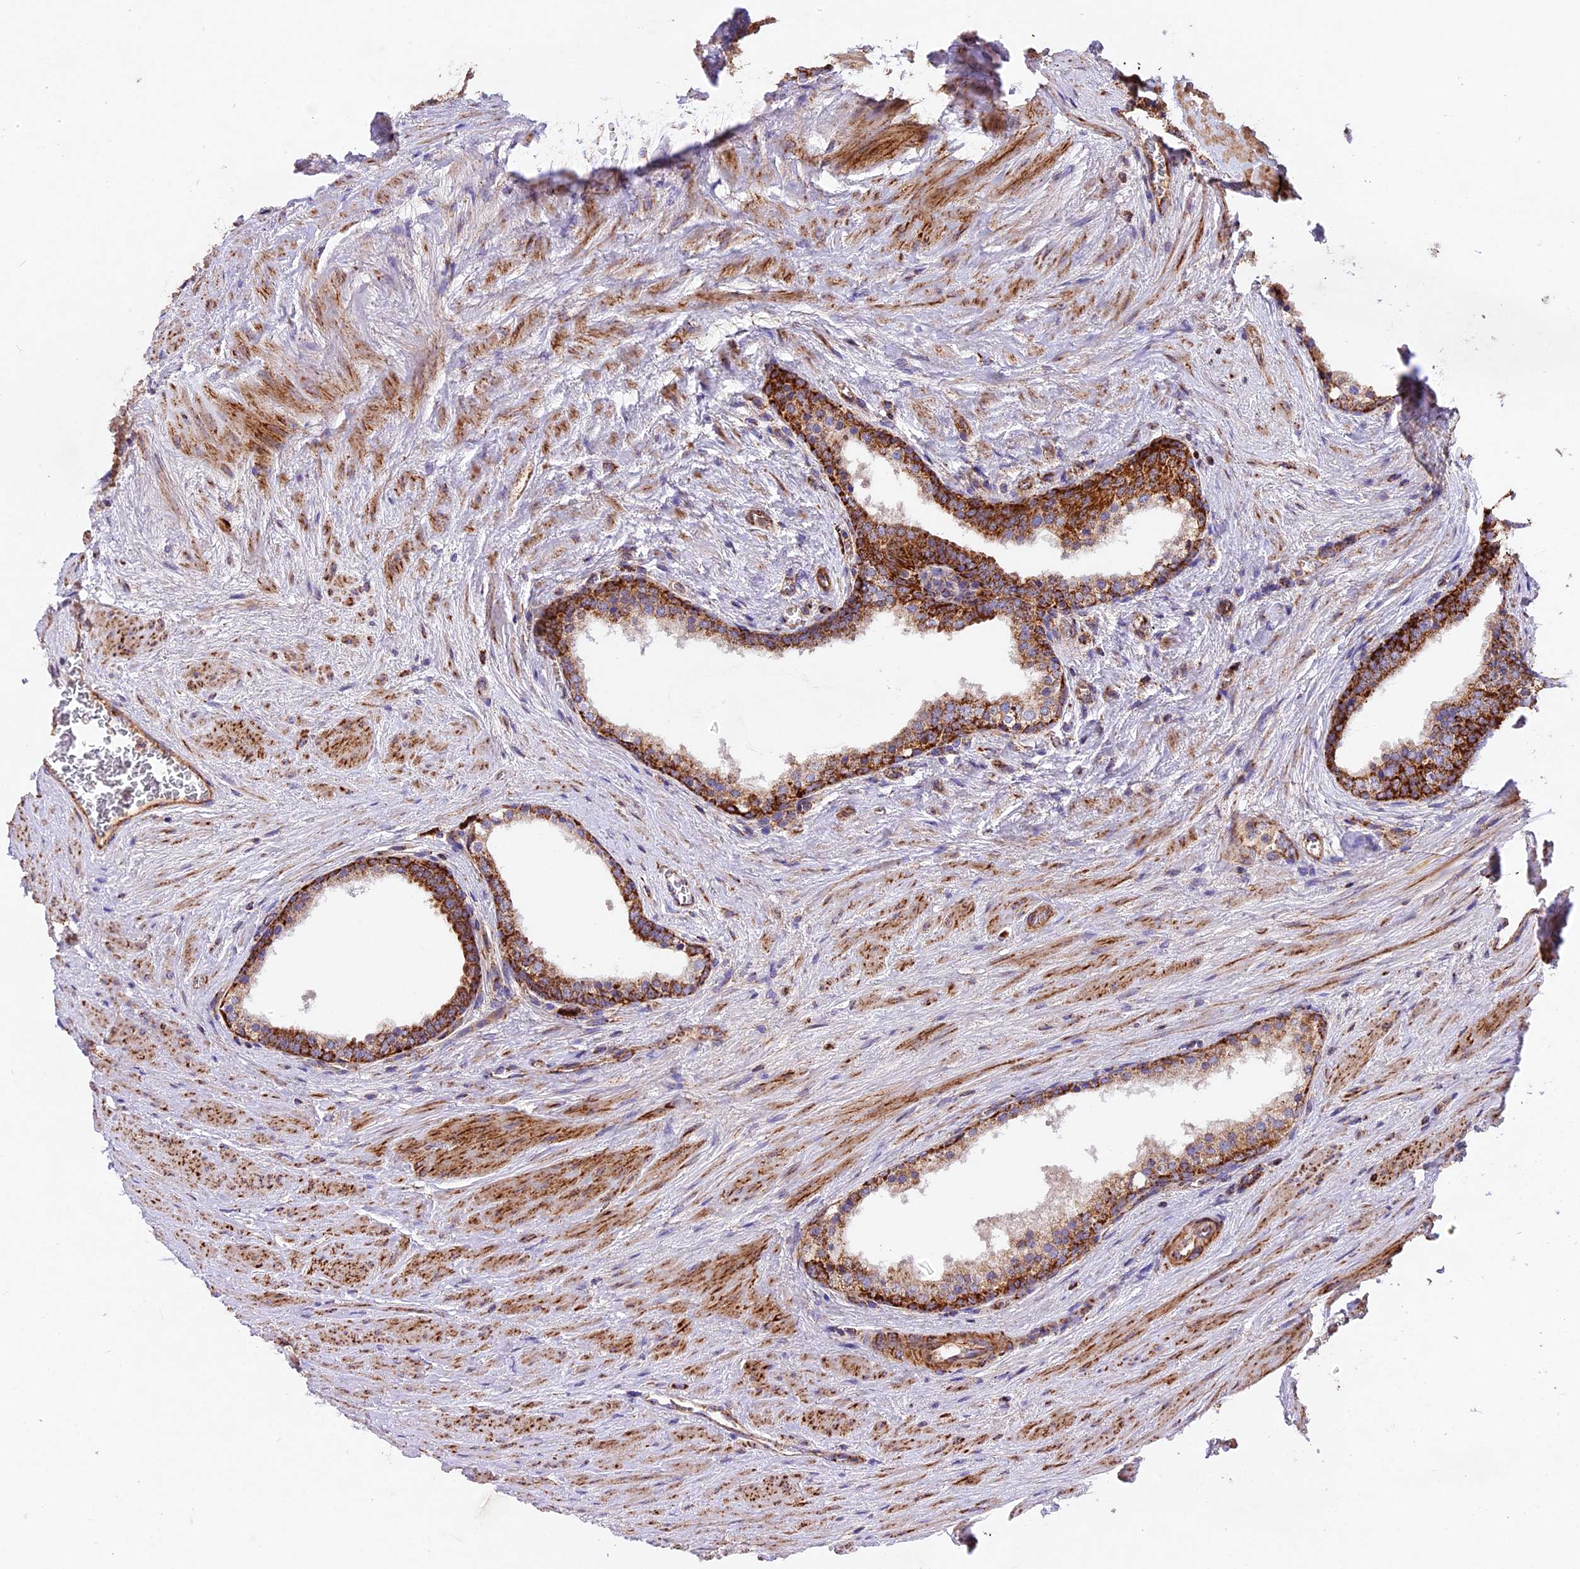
{"staining": {"intensity": "strong", "quantity": ">75%", "location": "cytoplasmic/membranous"}, "tissue": "prostate cancer", "cell_type": "Tumor cells", "image_type": "cancer", "snomed": [{"axis": "morphology", "description": "Adenocarcinoma, High grade"}, {"axis": "topography", "description": "Prostate"}], "caption": "IHC histopathology image of prostate cancer stained for a protein (brown), which exhibits high levels of strong cytoplasmic/membranous staining in about >75% of tumor cells.", "gene": "NDUFA8", "patient": {"sex": "male", "age": 56}}